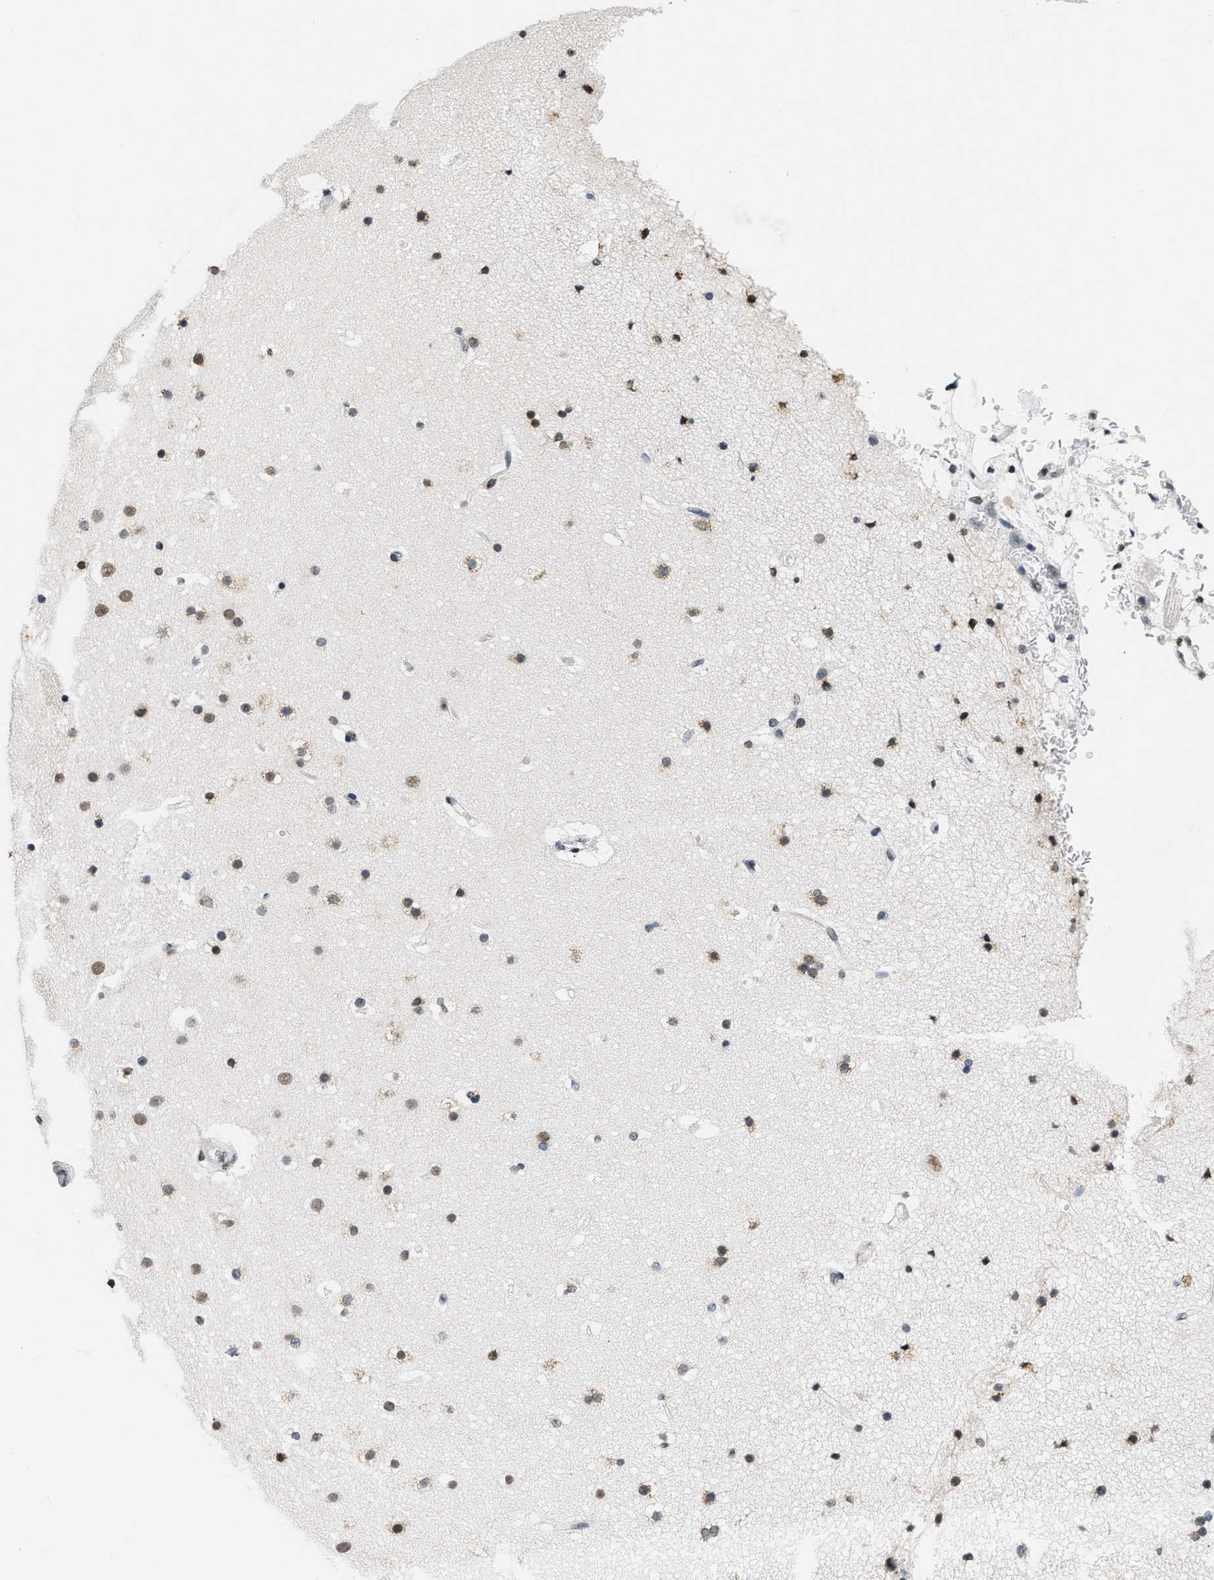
{"staining": {"intensity": "negative", "quantity": "none", "location": "none"}, "tissue": "cerebral cortex", "cell_type": "Endothelial cells", "image_type": "normal", "snomed": [{"axis": "morphology", "description": "Normal tissue, NOS"}, {"axis": "topography", "description": "Cerebral cortex"}], "caption": "This is an IHC photomicrograph of unremarkable human cerebral cortex. There is no staining in endothelial cells.", "gene": "RAF1", "patient": {"sex": "male", "age": 57}}